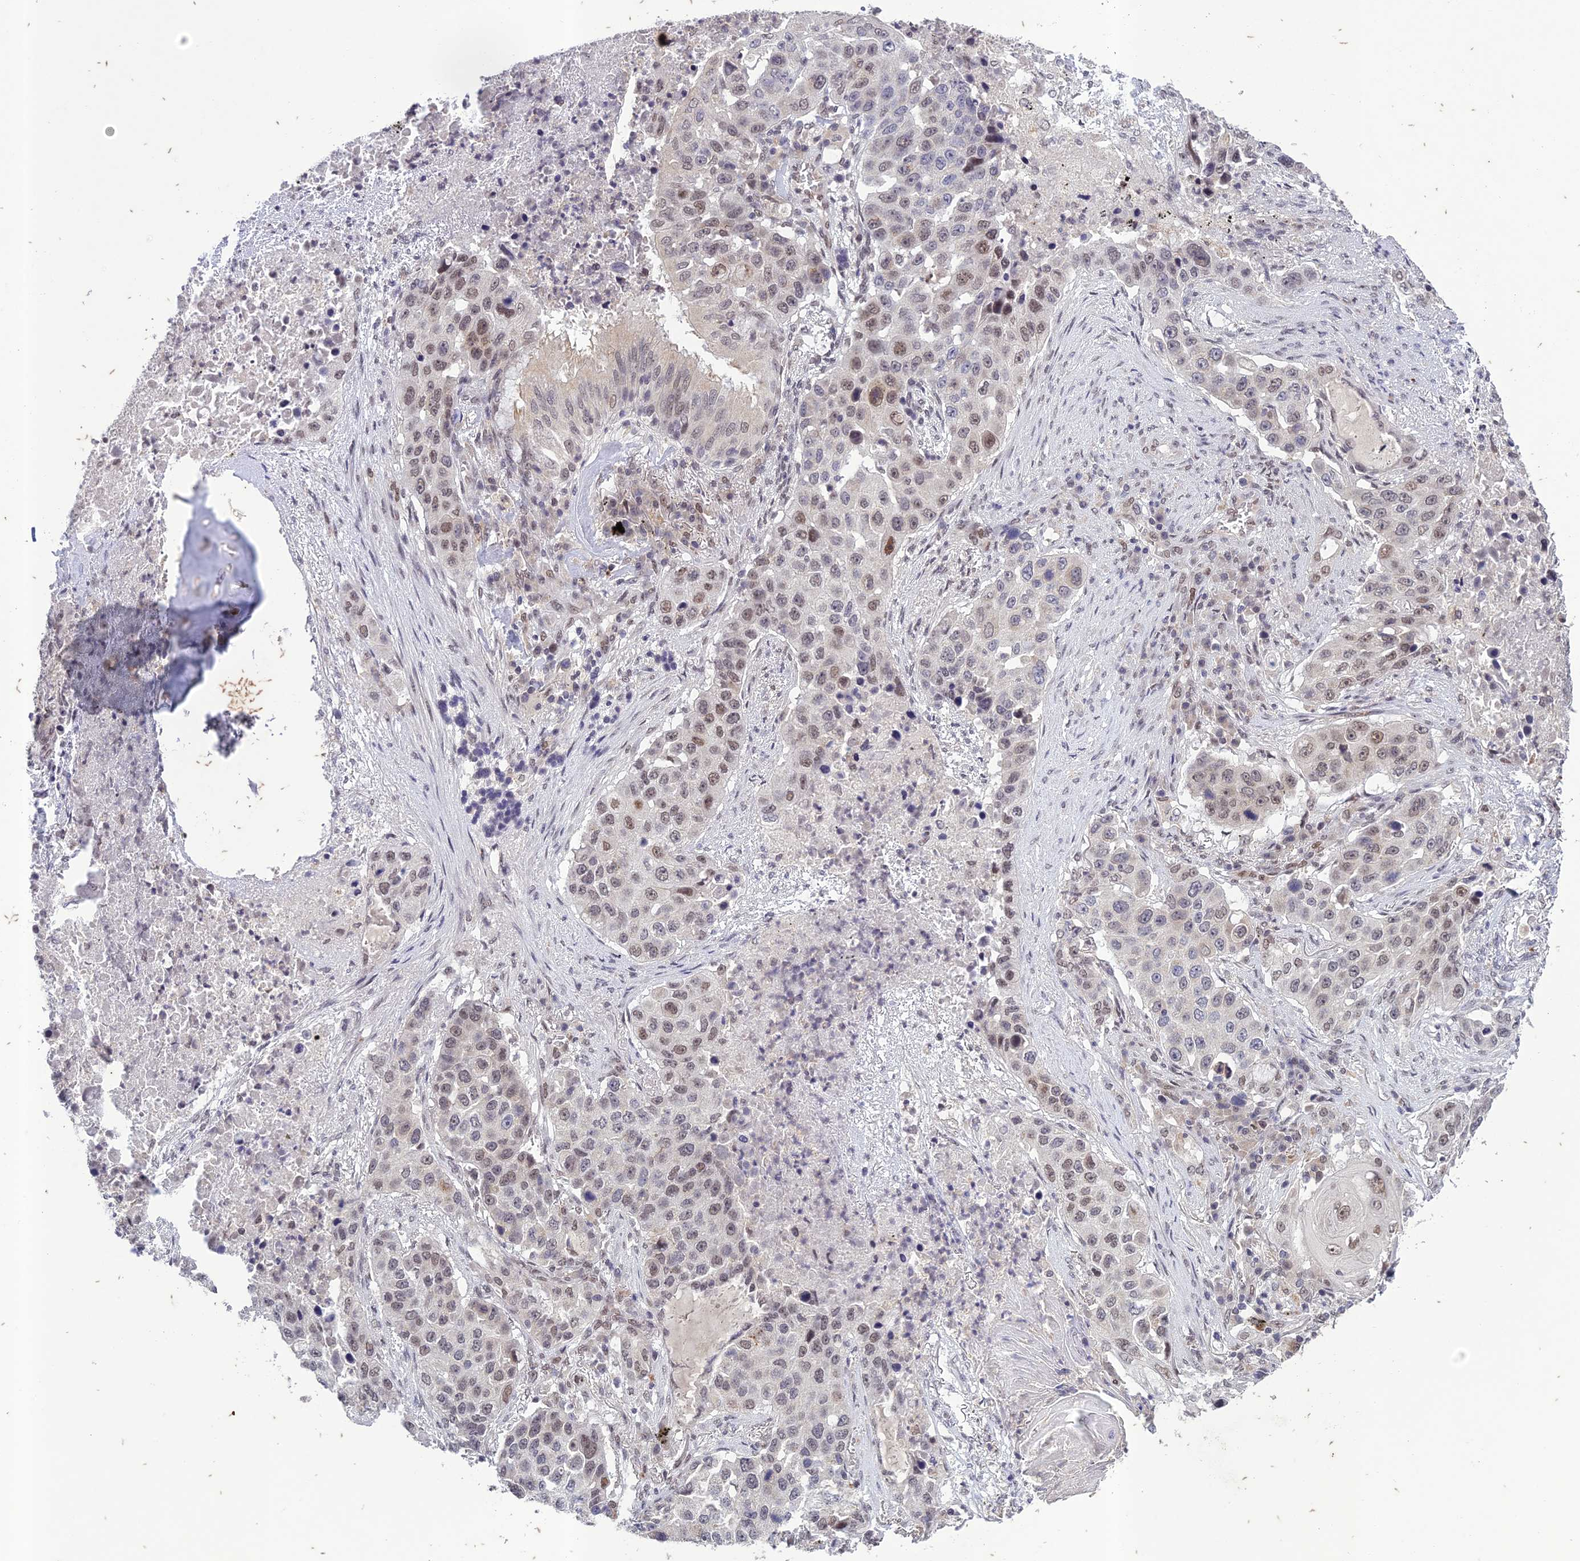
{"staining": {"intensity": "weak", "quantity": "25%-75%", "location": "nuclear"}, "tissue": "lung cancer", "cell_type": "Tumor cells", "image_type": "cancer", "snomed": [{"axis": "morphology", "description": "Squamous cell carcinoma, NOS"}, {"axis": "topography", "description": "Lung"}], "caption": "Immunohistochemistry (DAB (3,3'-diaminobenzidine)) staining of human lung cancer reveals weak nuclear protein positivity in about 25%-75% of tumor cells. Using DAB (3,3'-diaminobenzidine) (brown) and hematoxylin (blue) stains, captured at high magnification using brightfield microscopy.", "gene": "POP4", "patient": {"sex": "female", "age": 63}}